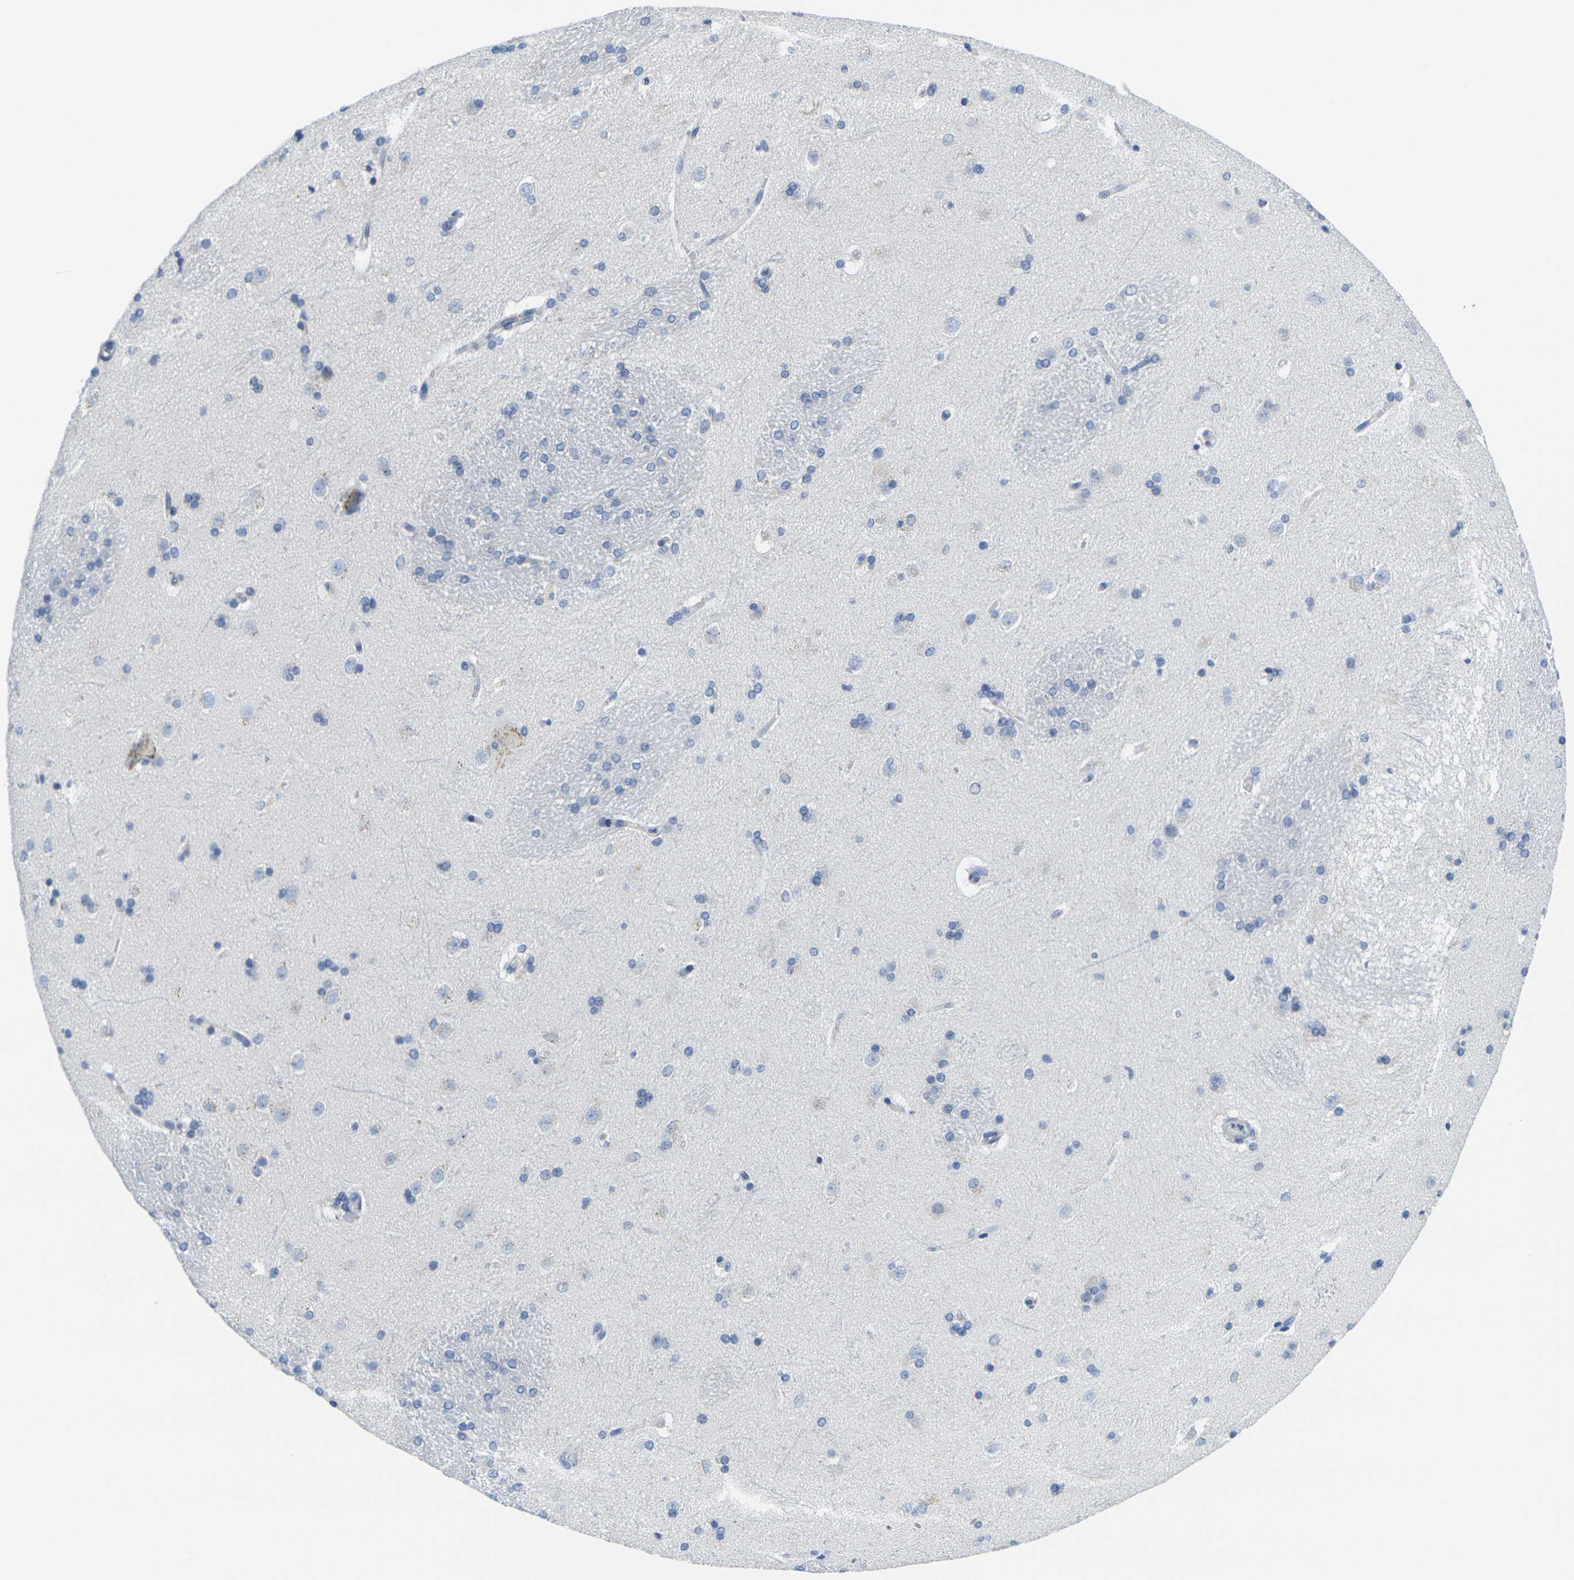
{"staining": {"intensity": "negative", "quantity": "none", "location": "none"}, "tissue": "caudate", "cell_type": "Glial cells", "image_type": "normal", "snomed": [{"axis": "morphology", "description": "Normal tissue, NOS"}, {"axis": "topography", "description": "Lateral ventricle wall"}], "caption": "This image is of benign caudate stained with IHC to label a protein in brown with the nuclei are counter-stained blue. There is no staining in glial cells.", "gene": "CRK", "patient": {"sex": "female", "age": 19}}